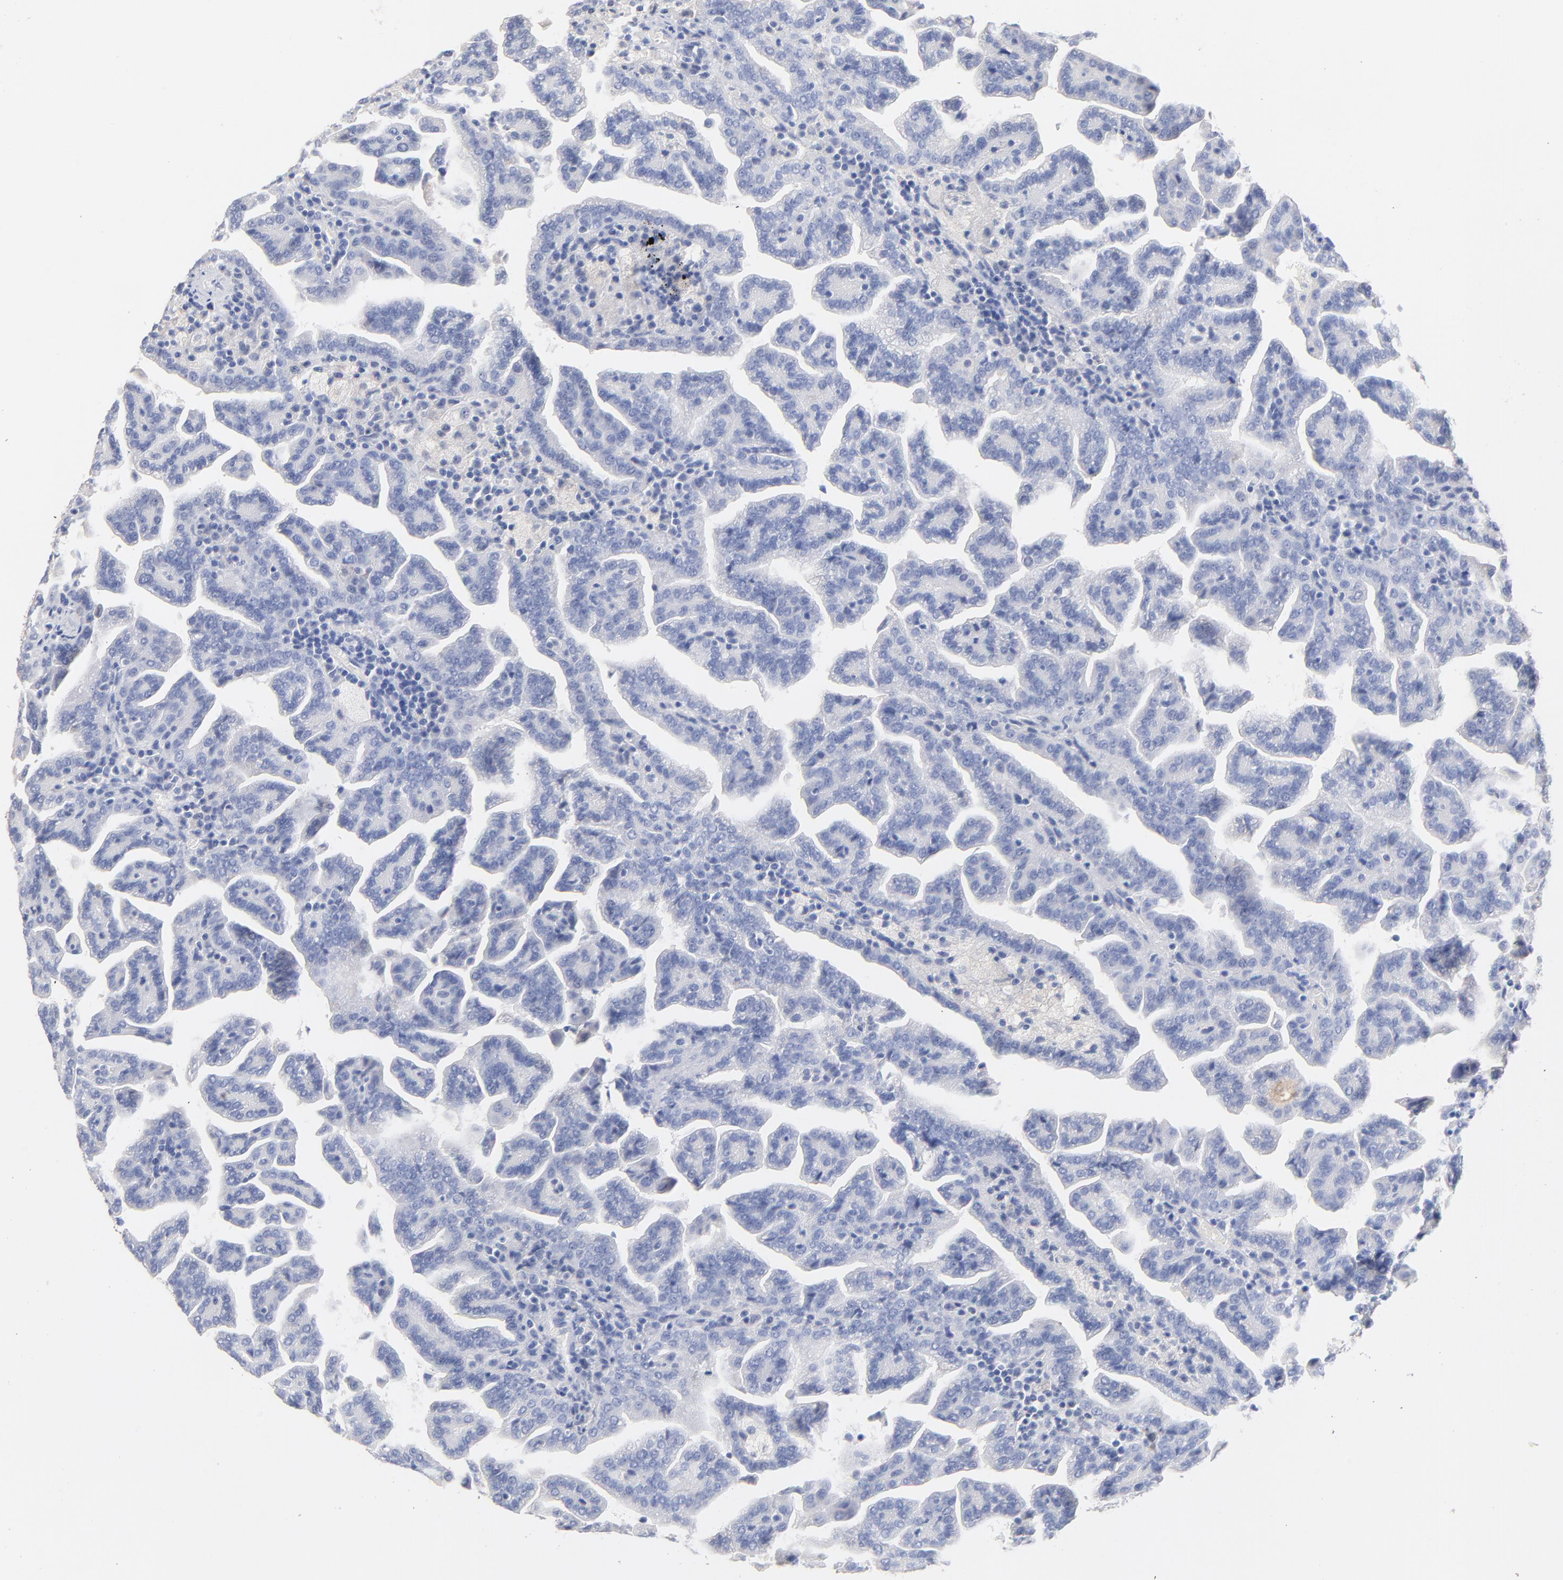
{"staining": {"intensity": "negative", "quantity": "none", "location": "none"}, "tissue": "renal cancer", "cell_type": "Tumor cells", "image_type": "cancer", "snomed": [{"axis": "morphology", "description": "Adenocarcinoma, NOS"}, {"axis": "topography", "description": "Kidney"}], "caption": "Renal cancer (adenocarcinoma) was stained to show a protein in brown. There is no significant expression in tumor cells.", "gene": "CPS1", "patient": {"sex": "male", "age": 61}}